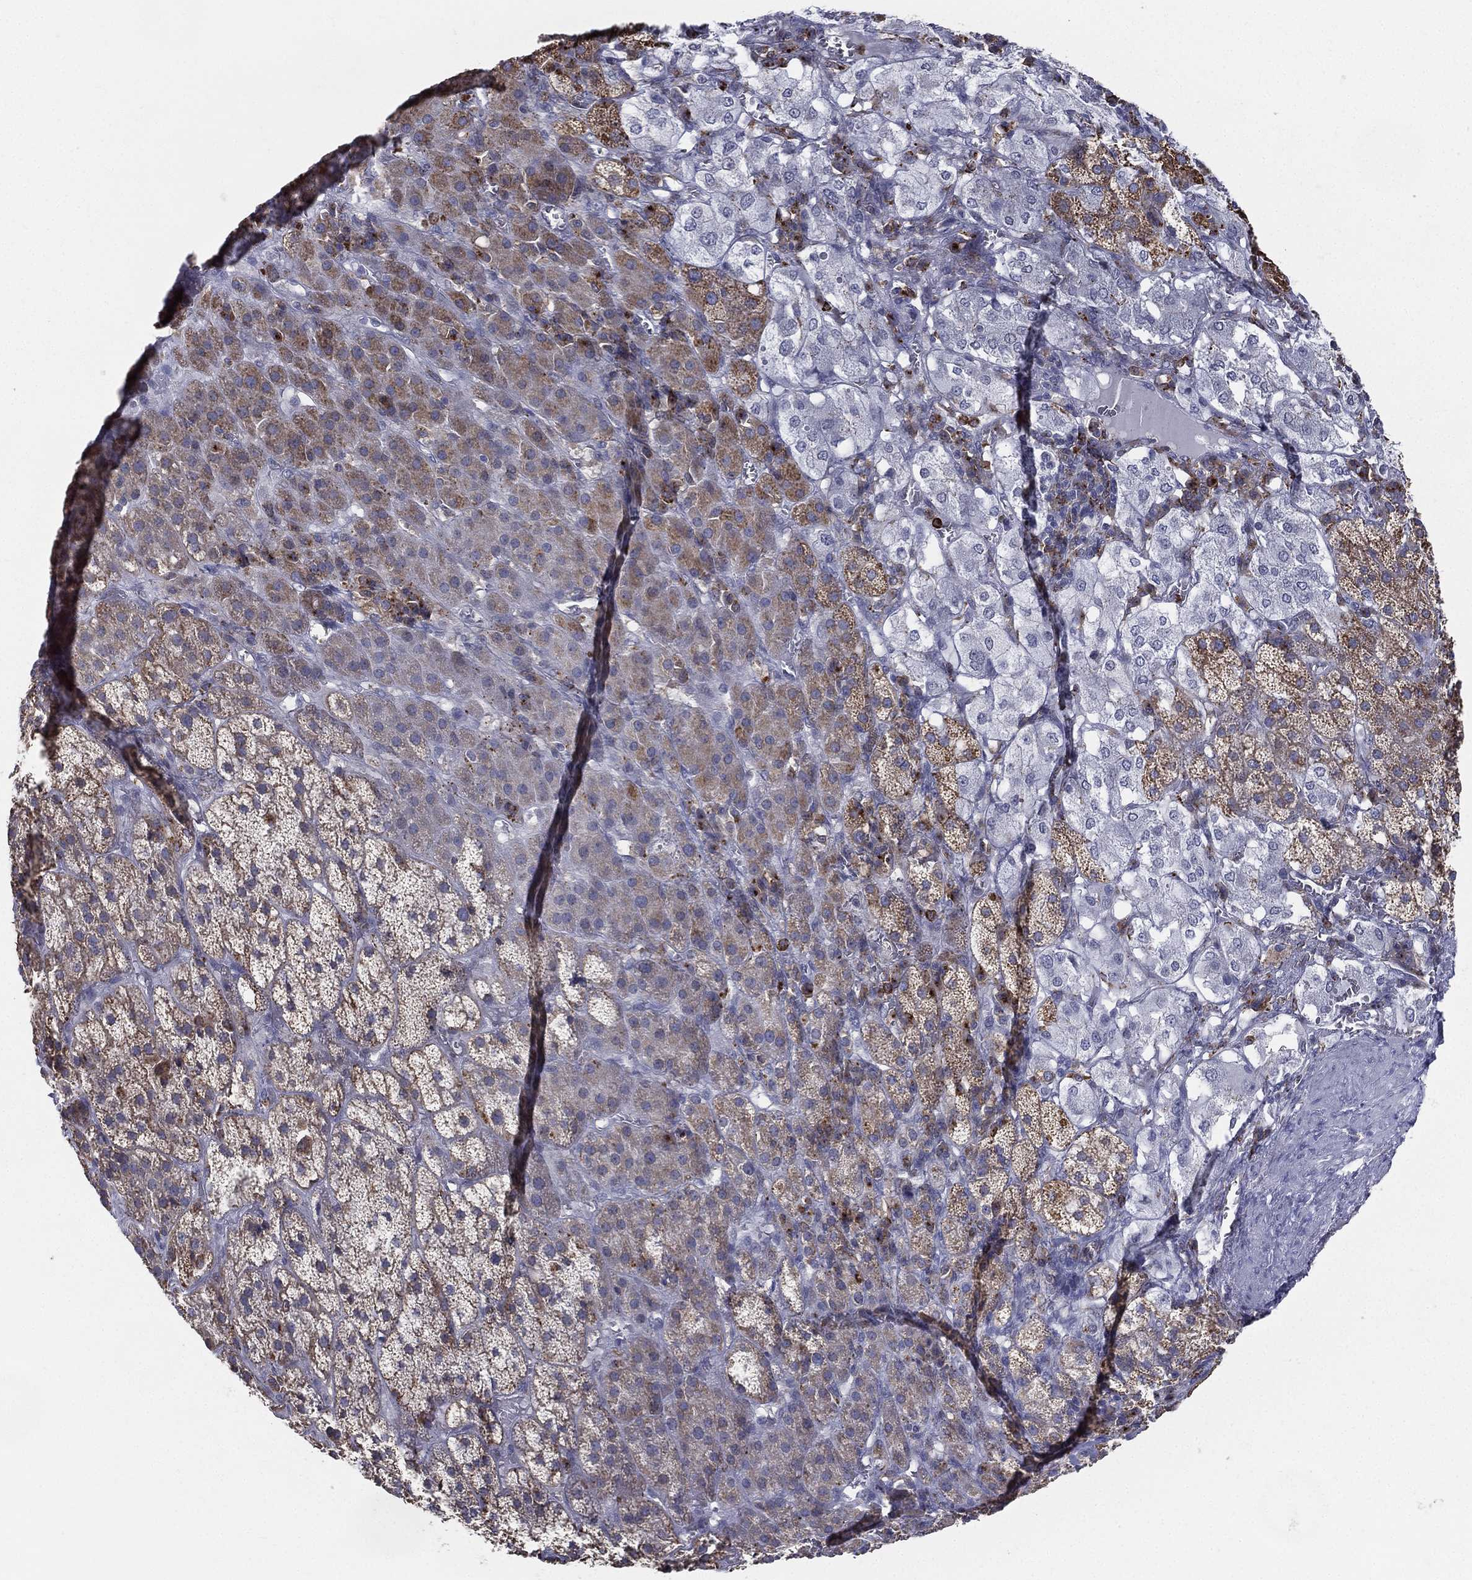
{"staining": {"intensity": "moderate", "quantity": "25%-75%", "location": "cytoplasmic/membranous"}, "tissue": "adrenal gland", "cell_type": "Glandular cells", "image_type": "normal", "snomed": [{"axis": "morphology", "description": "Normal tissue, NOS"}, {"axis": "topography", "description": "Adrenal gland"}], "caption": "Immunohistochemical staining of unremarkable adrenal gland exhibits moderate cytoplasmic/membranous protein positivity in about 25%-75% of glandular cells. (Stains: DAB in brown, nuclei in blue, Microscopy: brightfield microscopy at high magnification).", "gene": "EVI2B", "patient": {"sex": "male", "age": 70}}